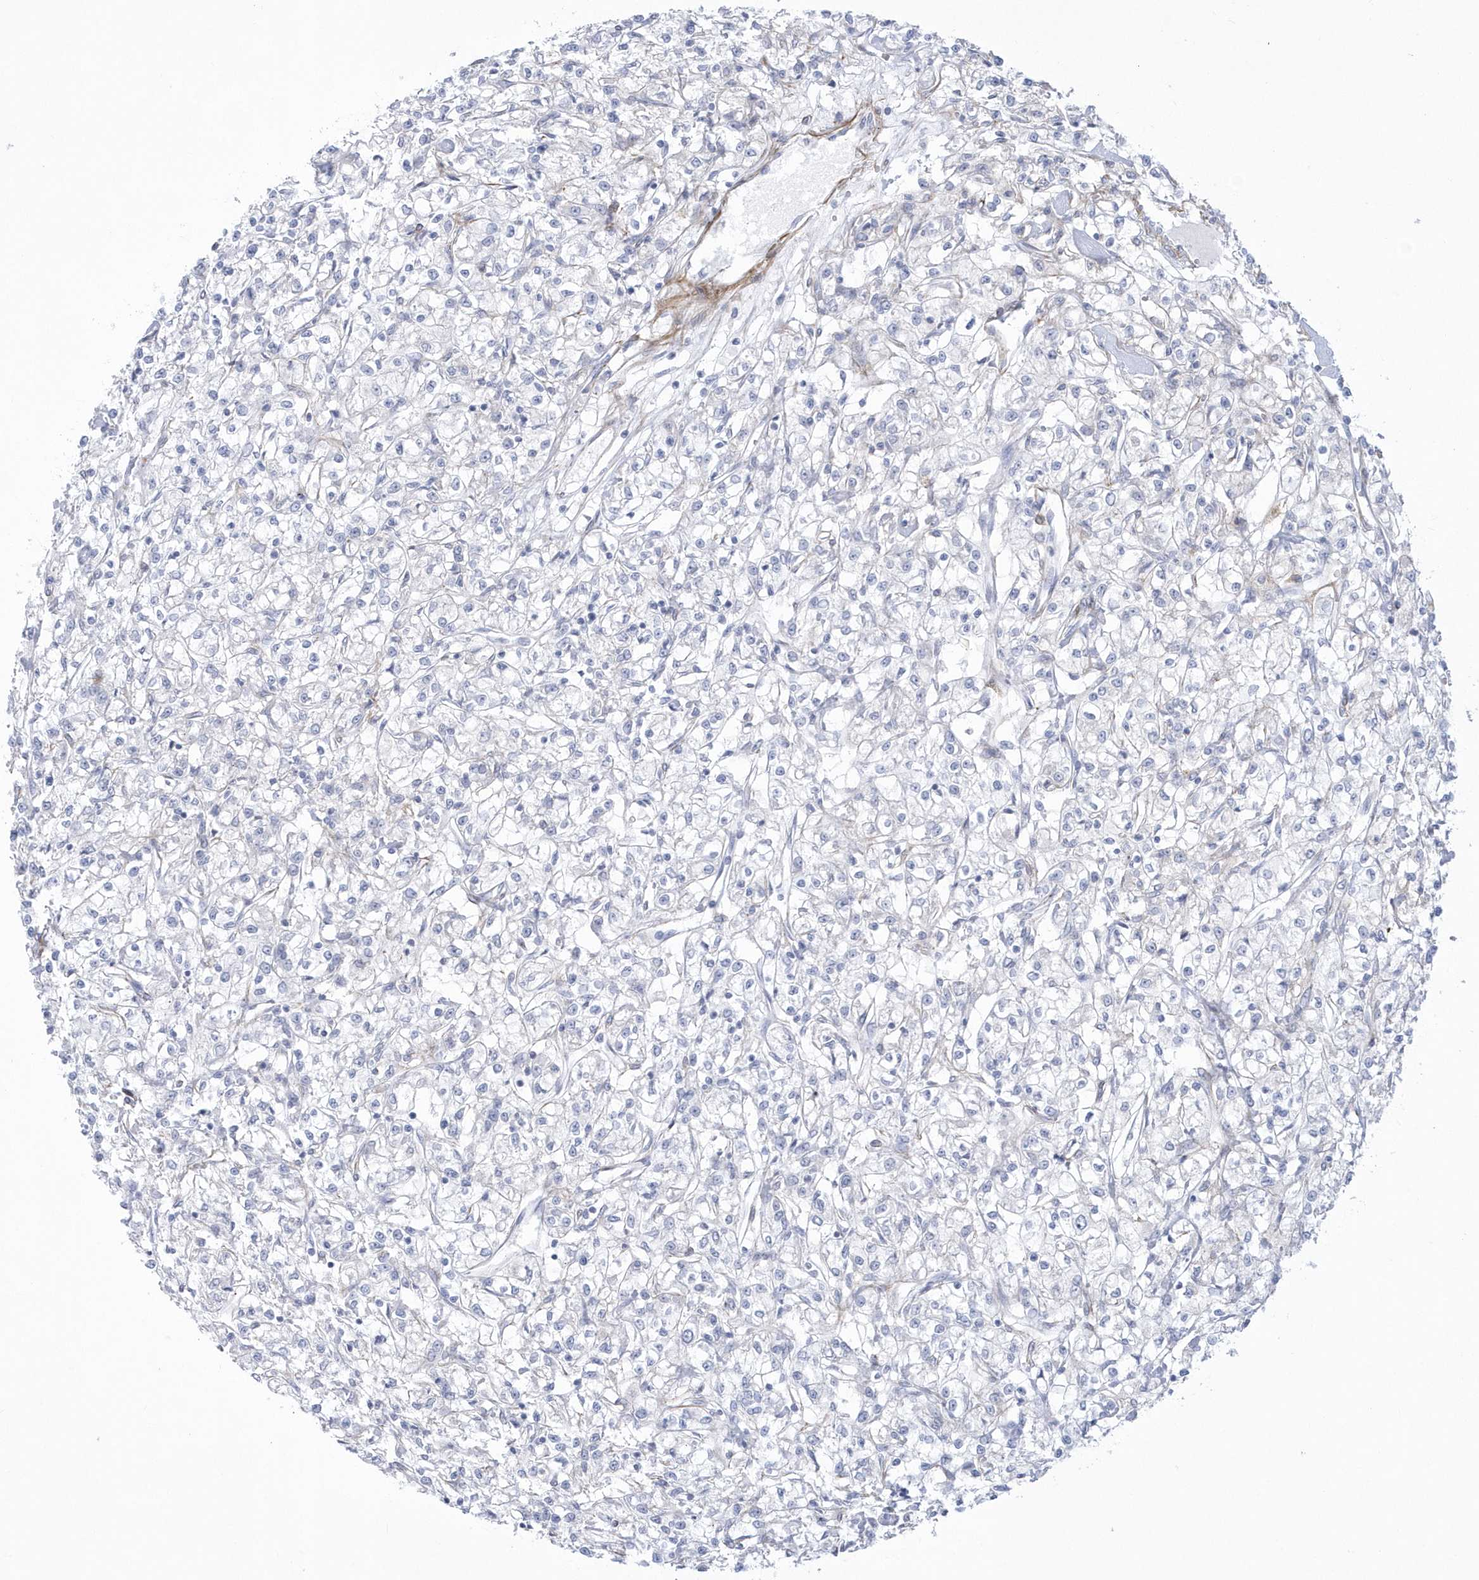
{"staining": {"intensity": "negative", "quantity": "none", "location": "none"}, "tissue": "renal cancer", "cell_type": "Tumor cells", "image_type": "cancer", "snomed": [{"axis": "morphology", "description": "Adenocarcinoma, NOS"}, {"axis": "topography", "description": "Kidney"}], "caption": "Immunohistochemistry histopathology image of neoplastic tissue: human renal adenocarcinoma stained with DAB (3,3'-diaminobenzidine) exhibits no significant protein staining in tumor cells.", "gene": "WDR27", "patient": {"sex": "female", "age": 59}}